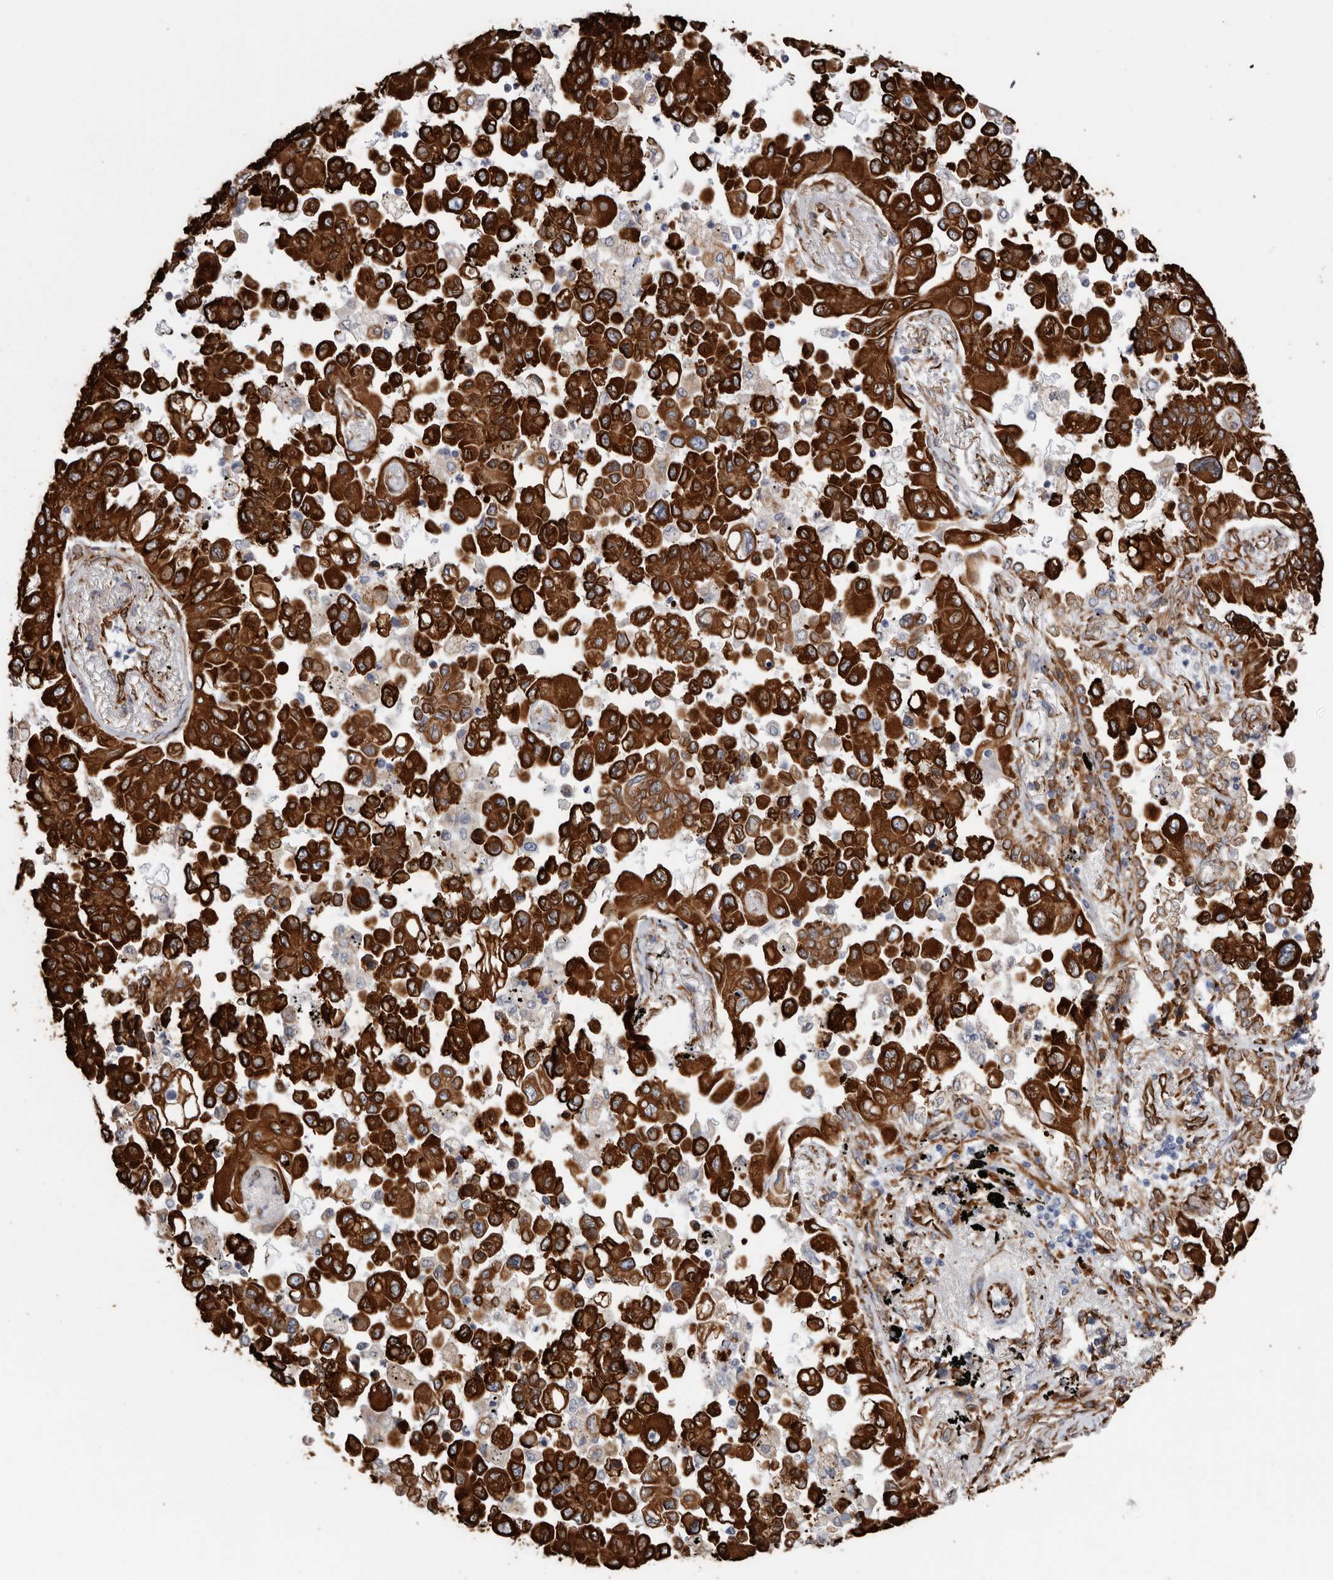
{"staining": {"intensity": "strong", "quantity": ">75%", "location": "cytoplasmic/membranous"}, "tissue": "lung cancer", "cell_type": "Tumor cells", "image_type": "cancer", "snomed": [{"axis": "morphology", "description": "Adenocarcinoma, NOS"}, {"axis": "topography", "description": "Lung"}], "caption": "Protein staining of lung adenocarcinoma tissue exhibits strong cytoplasmic/membranous expression in about >75% of tumor cells.", "gene": "SEMA3E", "patient": {"sex": "female", "age": 67}}